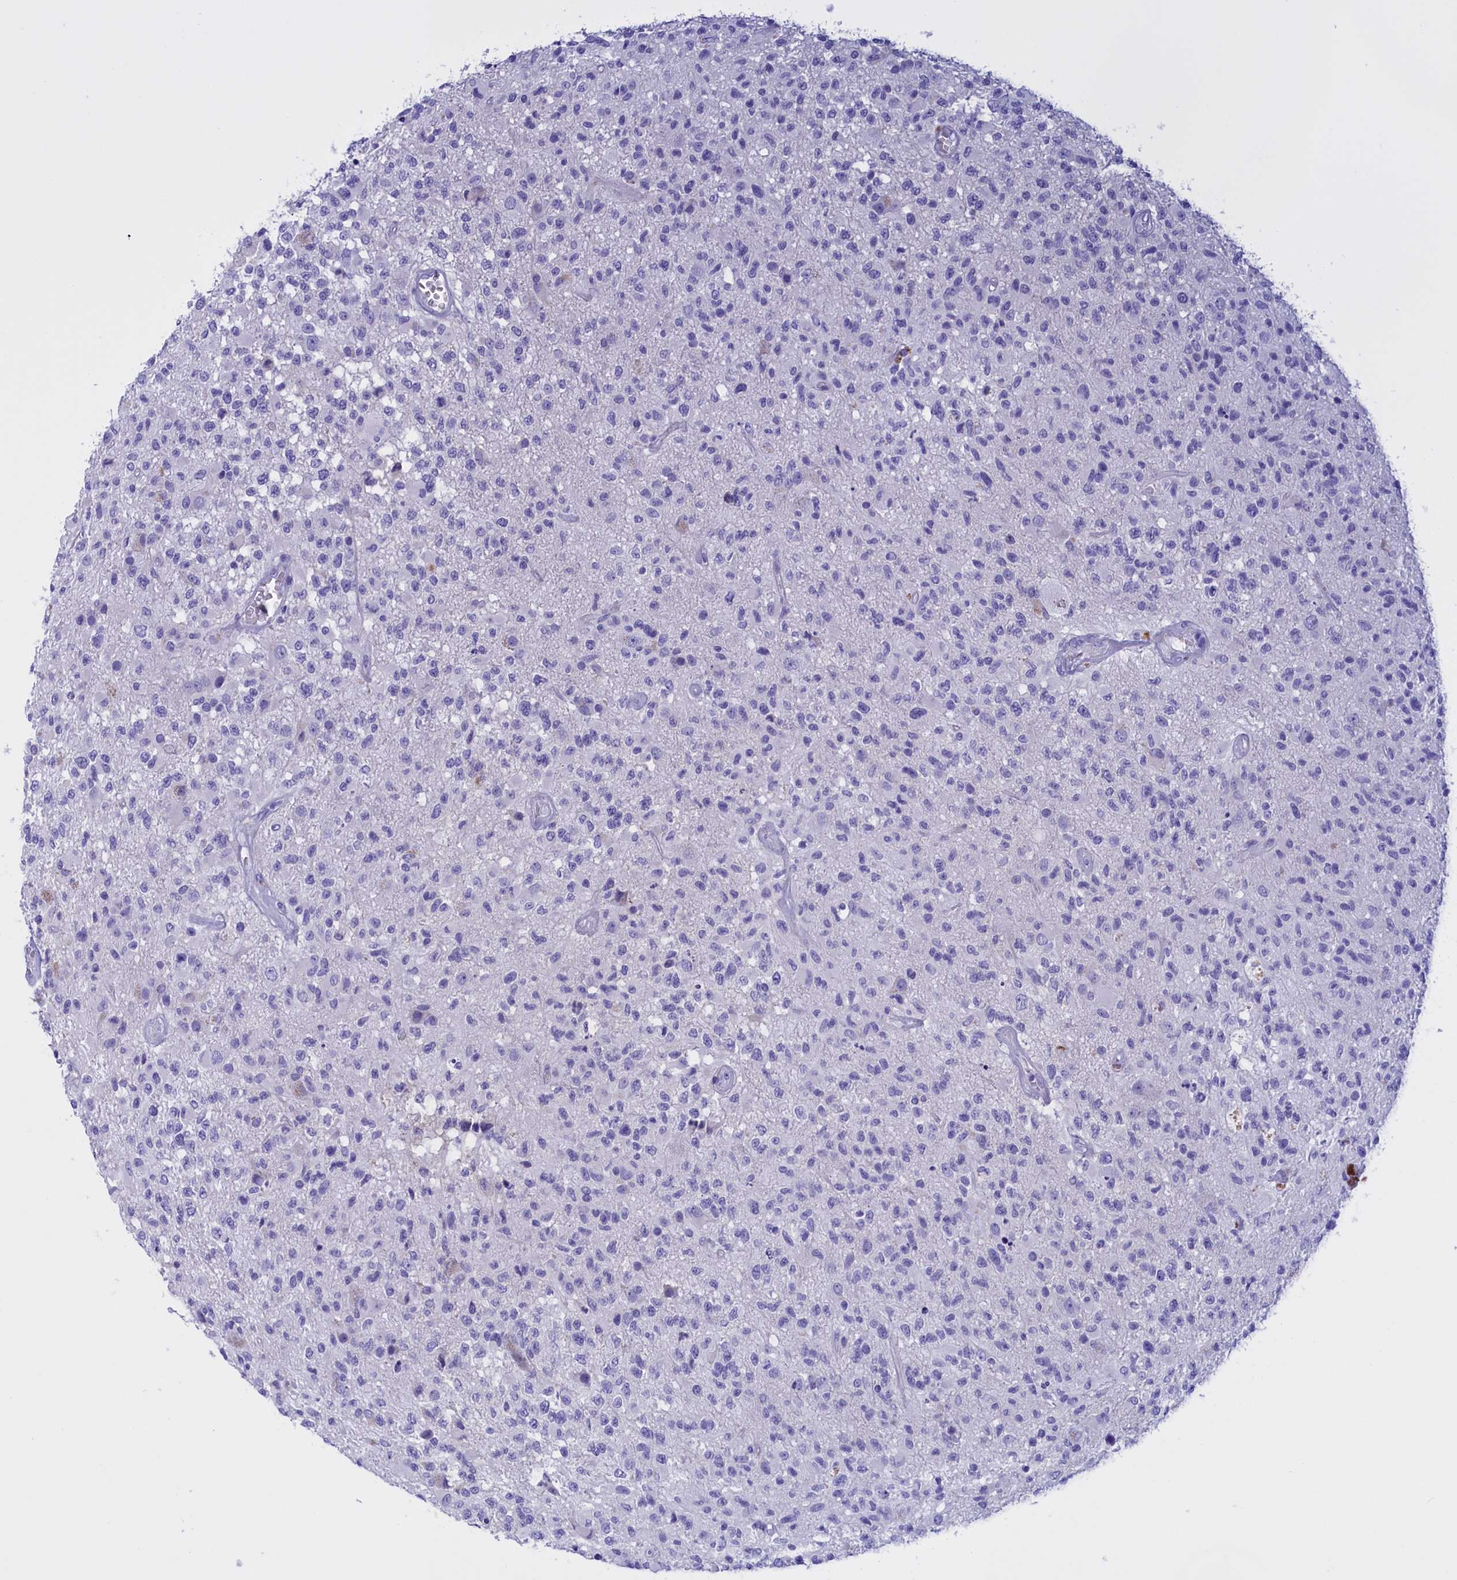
{"staining": {"intensity": "negative", "quantity": "none", "location": "none"}, "tissue": "glioma", "cell_type": "Tumor cells", "image_type": "cancer", "snomed": [{"axis": "morphology", "description": "Glioma, malignant, High grade"}, {"axis": "morphology", "description": "Glioblastoma, NOS"}, {"axis": "topography", "description": "Brain"}], "caption": "The photomicrograph exhibits no staining of tumor cells in glioblastoma. (DAB immunohistochemistry (IHC), high magnification).", "gene": "PROK2", "patient": {"sex": "male", "age": 60}}